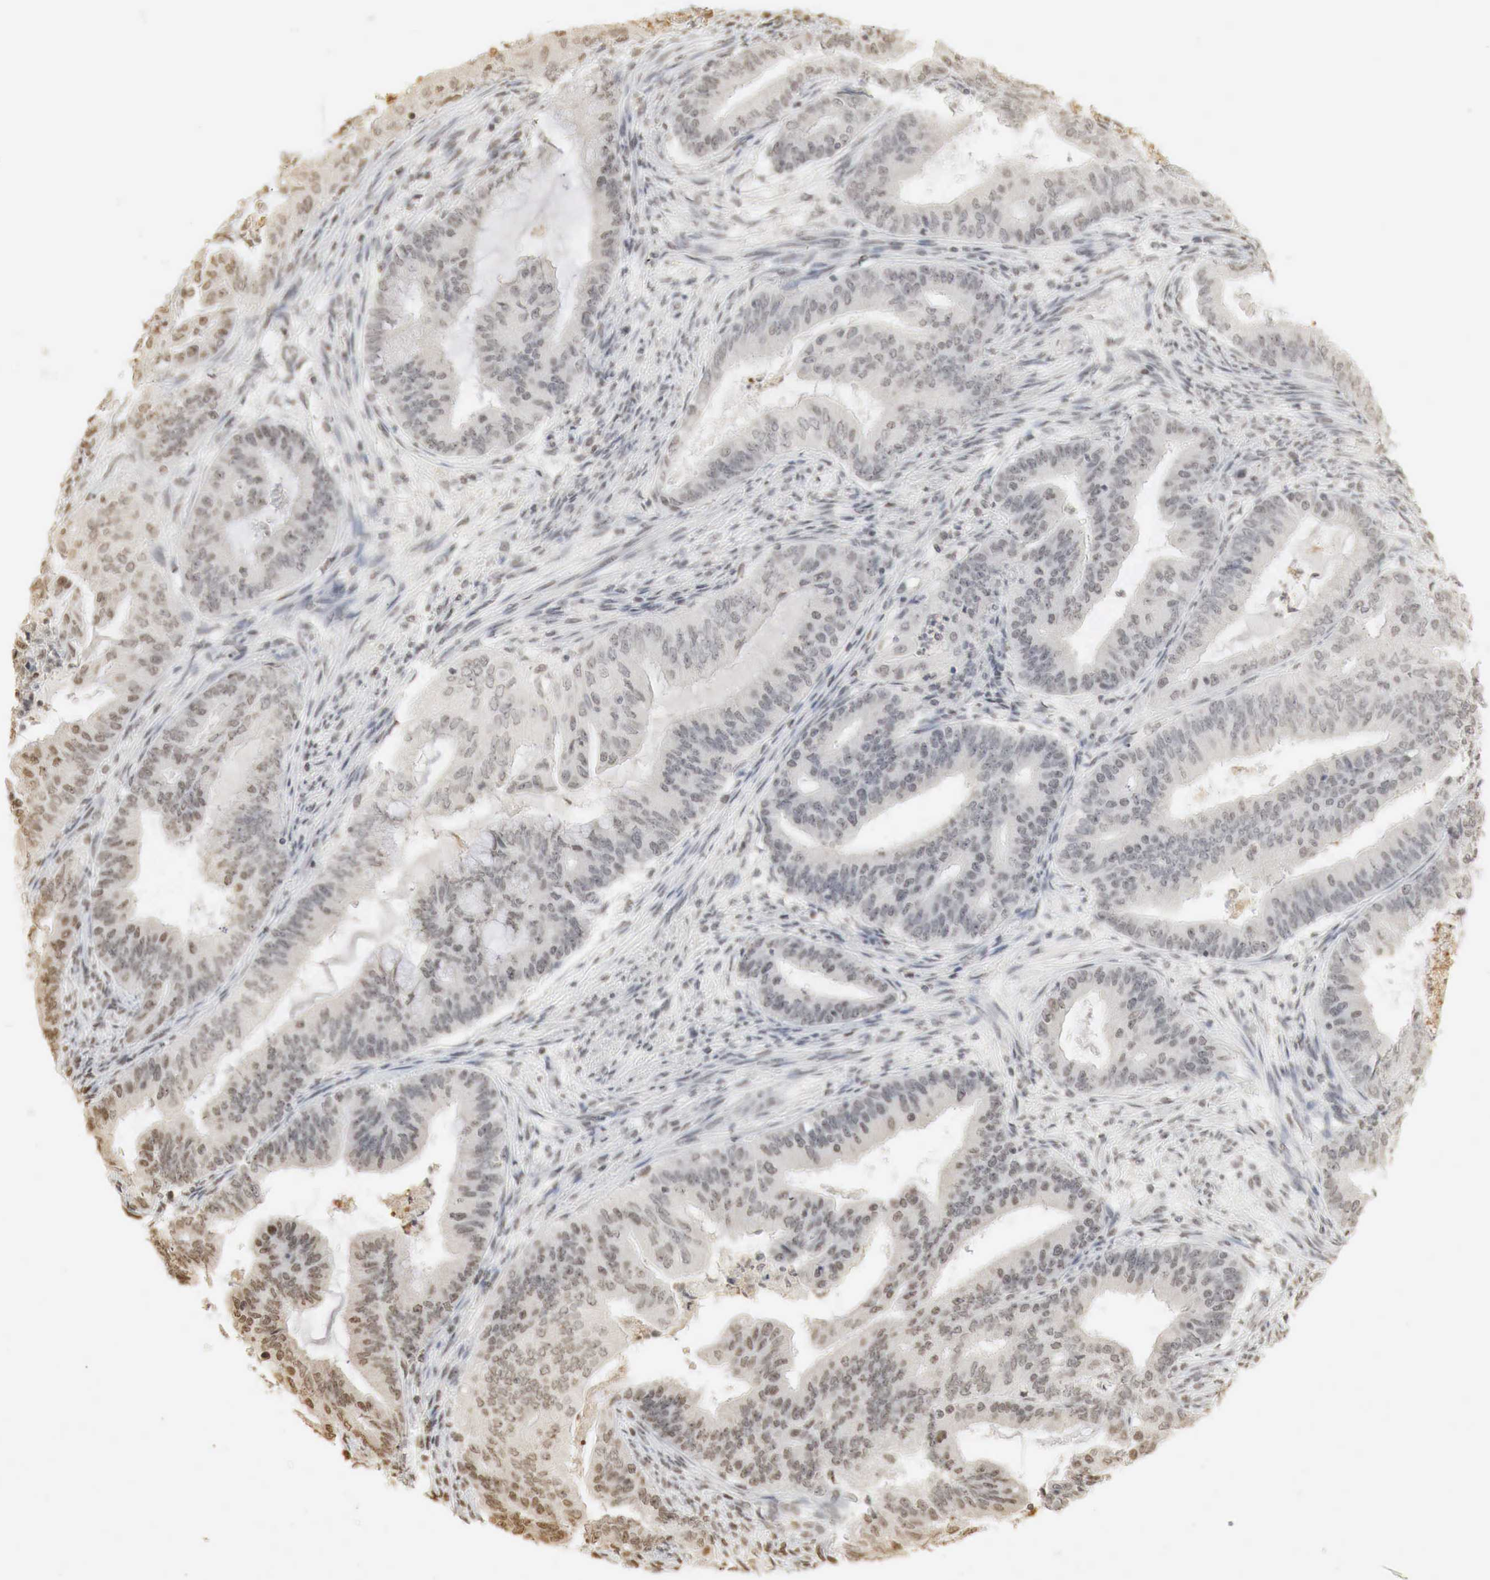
{"staining": {"intensity": "weak", "quantity": "<25%", "location": "cytoplasmic/membranous,nuclear"}, "tissue": "endometrial cancer", "cell_type": "Tumor cells", "image_type": "cancer", "snomed": [{"axis": "morphology", "description": "Adenocarcinoma, NOS"}, {"axis": "topography", "description": "Endometrium"}], "caption": "Immunohistochemical staining of human endometrial cancer shows no significant staining in tumor cells.", "gene": "ERBB4", "patient": {"sex": "female", "age": 63}}